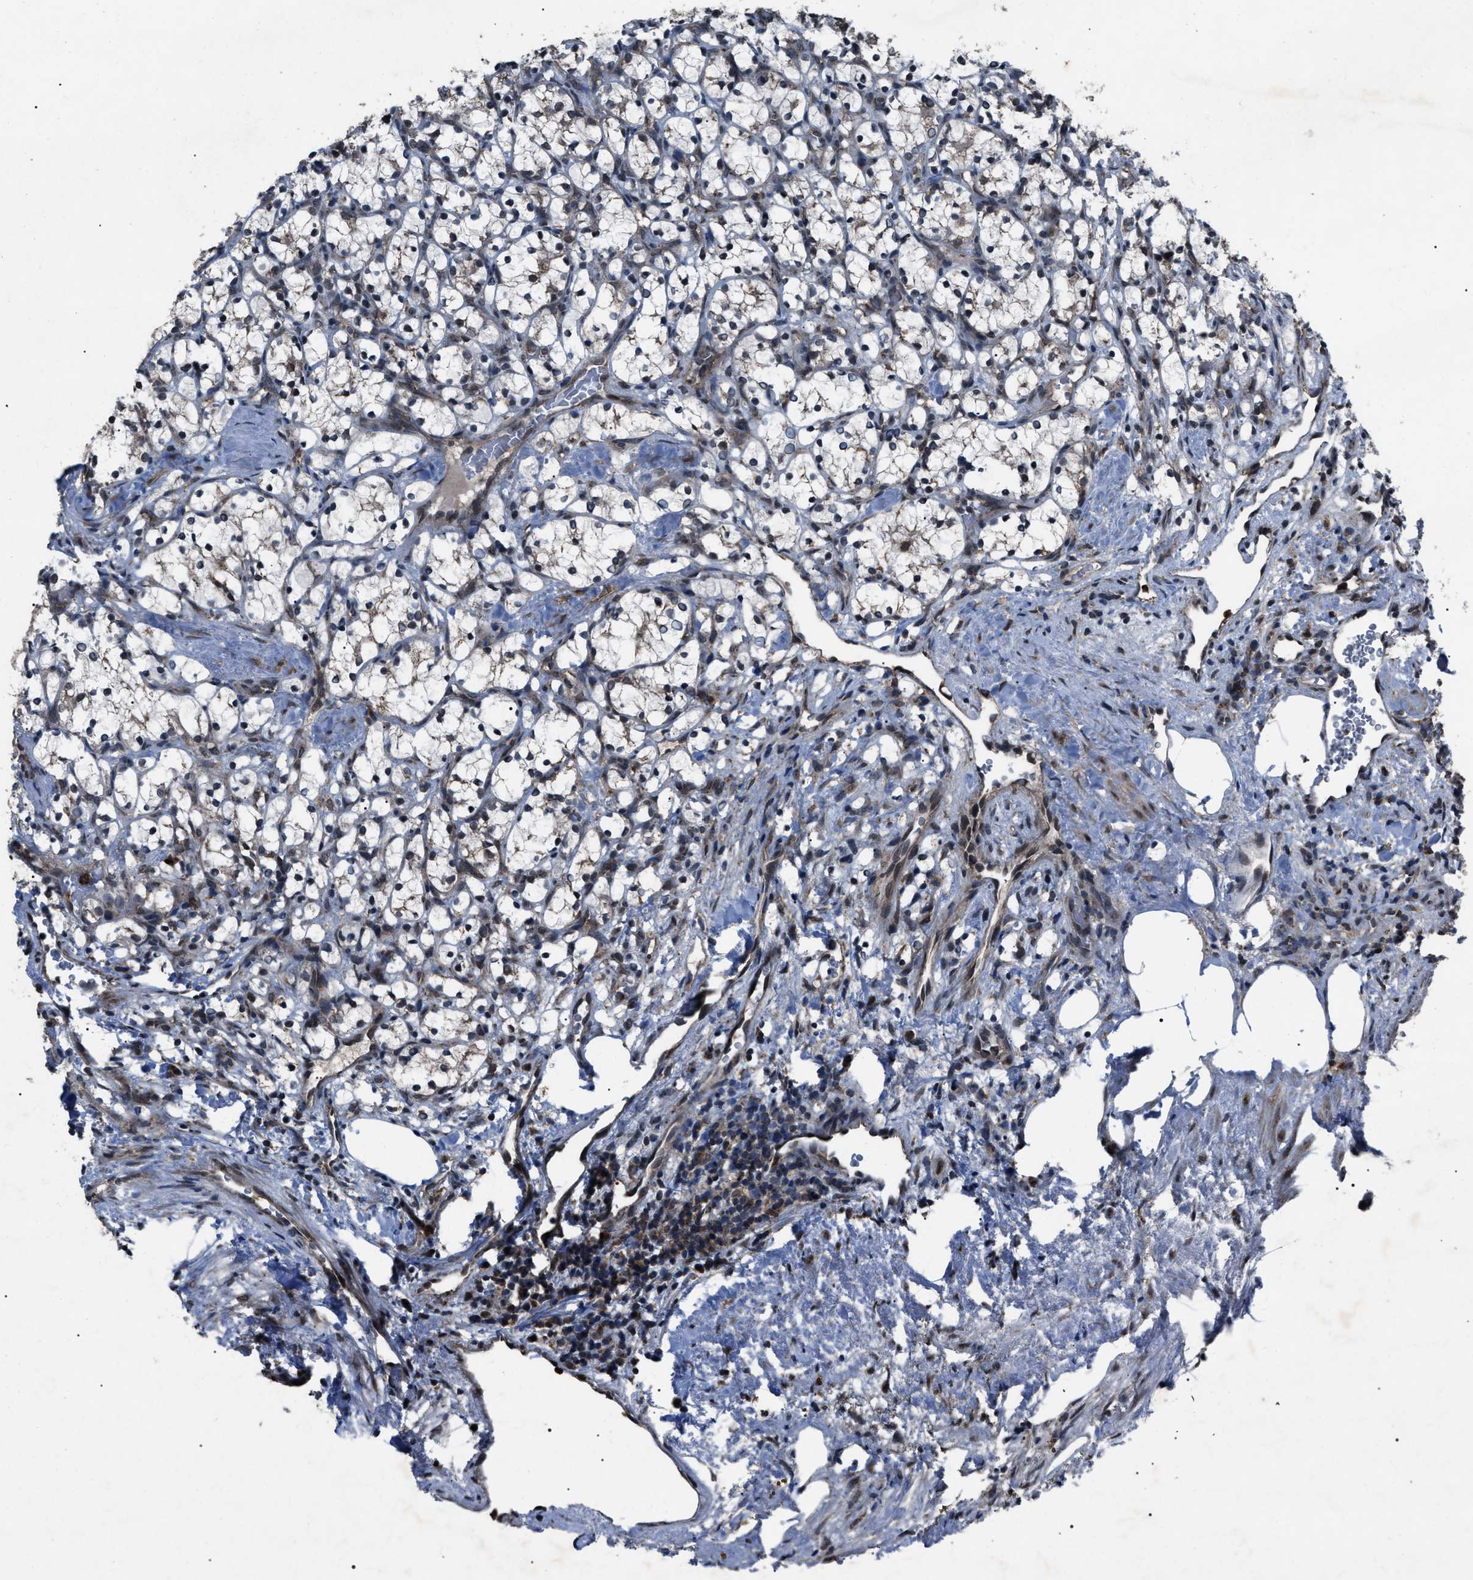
{"staining": {"intensity": "moderate", "quantity": "<25%", "location": "cytoplasmic/membranous"}, "tissue": "renal cancer", "cell_type": "Tumor cells", "image_type": "cancer", "snomed": [{"axis": "morphology", "description": "Adenocarcinoma, NOS"}, {"axis": "topography", "description": "Kidney"}], "caption": "Immunohistochemical staining of renal cancer displays low levels of moderate cytoplasmic/membranous protein expression in about <25% of tumor cells.", "gene": "ZFAND2A", "patient": {"sex": "female", "age": 69}}